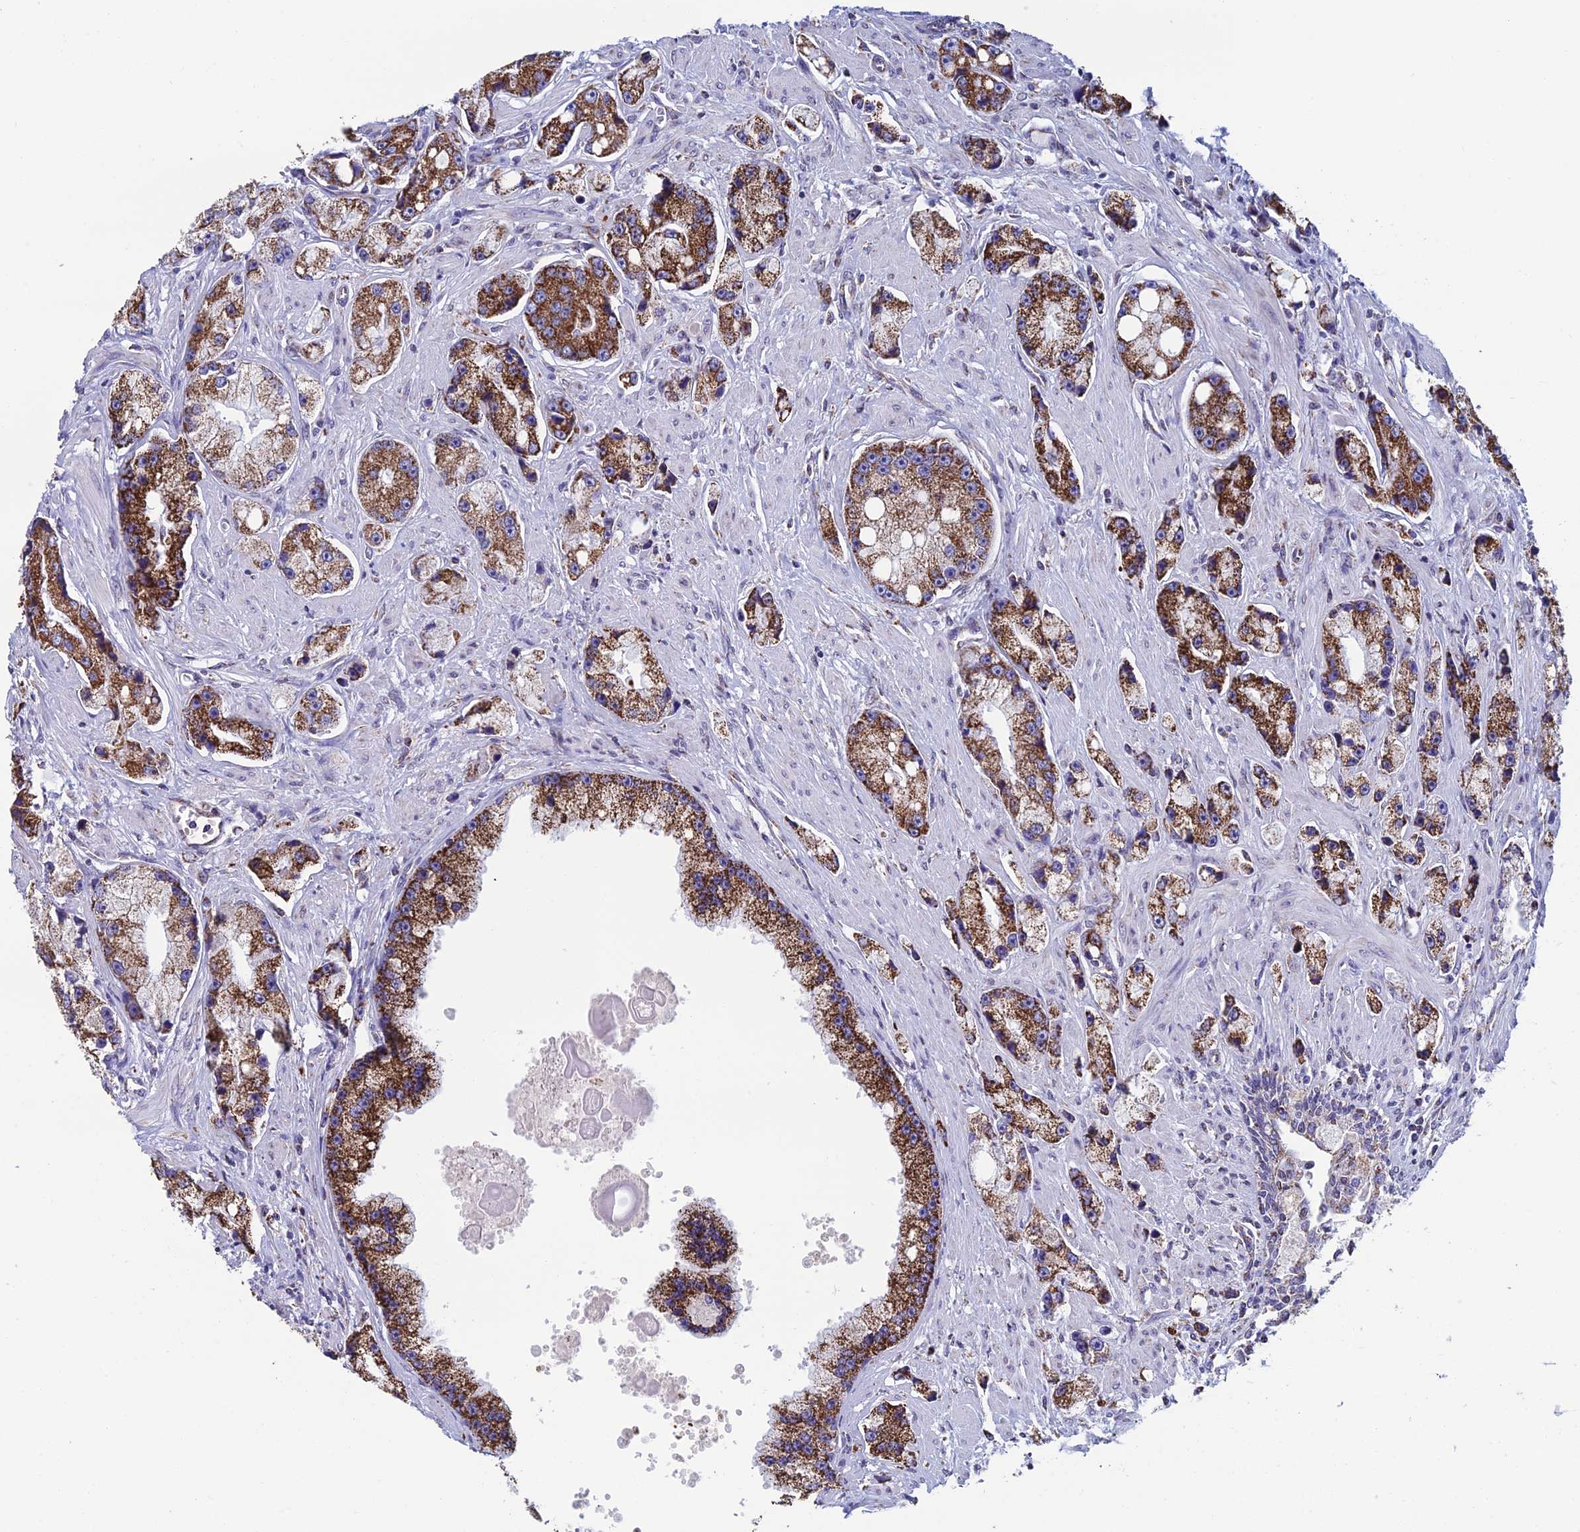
{"staining": {"intensity": "strong", "quantity": ">75%", "location": "cytoplasmic/membranous"}, "tissue": "prostate cancer", "cell_type": "Tumor cells", "image_type": "cancer", "snomed": [{"axis": "morphology", "description": "Adenocarcinoma, High grade"}, {"axis": "topography", "description": "Prostate"}], "caption": "A photomicrograph of human adenocarcinoma (high-grade) (prostate) stained for a protein shows strong cytoplasmic/membranous brown staining in tumor cells.", "gene": "ZNG1B", "patient": {"sex": "male", "age": 74}}